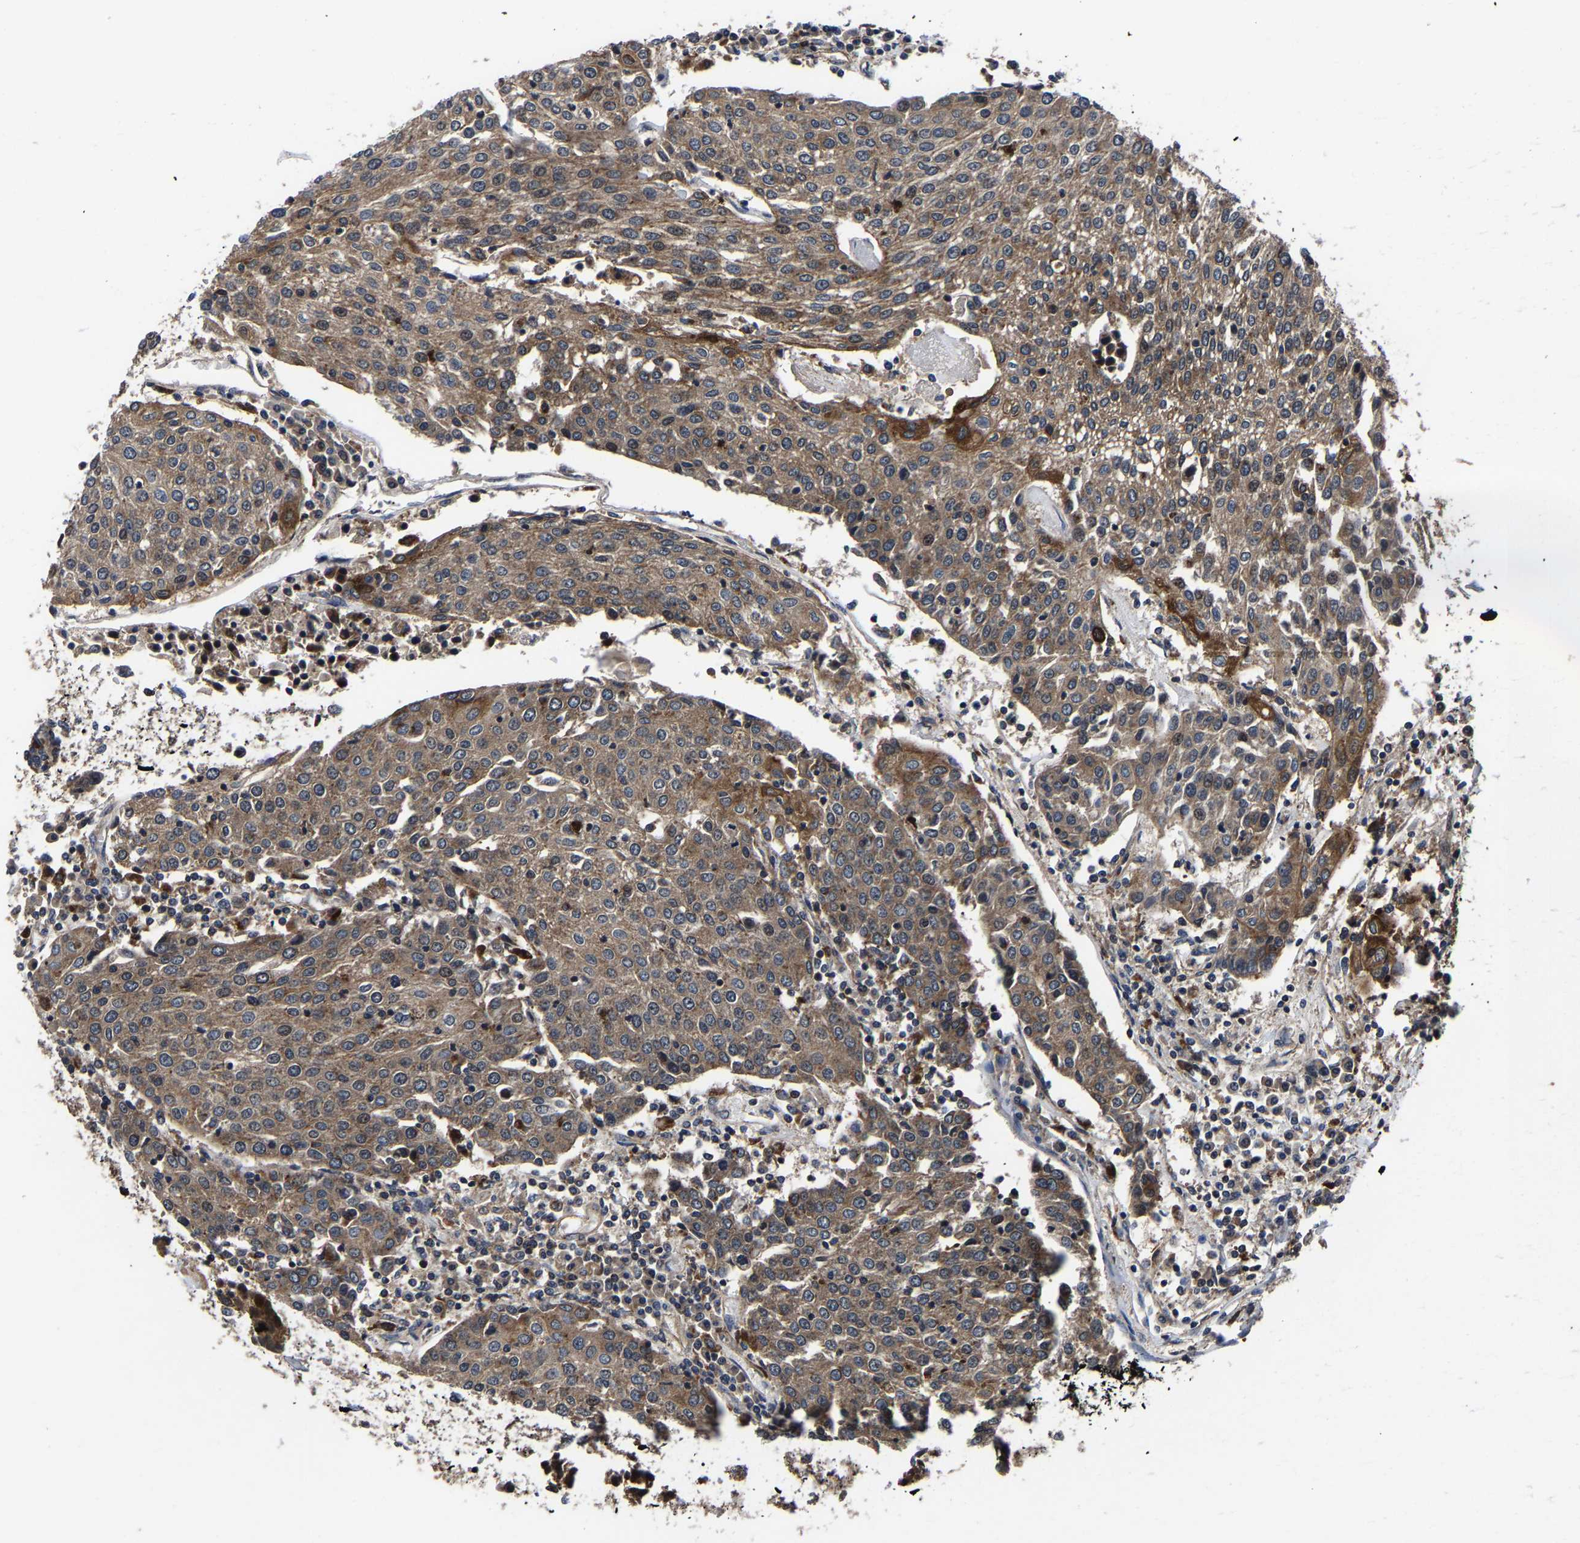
{"staining": {"intensity": "strong", "quantity": "25%-75%", "location": "cytoplasmic/membranous"}, "tissue": "urothelial cancer", "cell_type": "Tumor cells", "image_type": "cancer", "snomed": [{"axis": "morphology", "description": "Urothelial carcinoma, High grade"}, {"axis": "topography", "description": "Urinary bladder"}], "caption": "A high-resolution micrograph shows IHC staining of urothelial cancer, which exhibits strong cytoplasmic/membranous staining in about 25%-75% of tumor cells.", "gene": "ZCCHC7", "patient": {"sex": "female", "age": 85}}